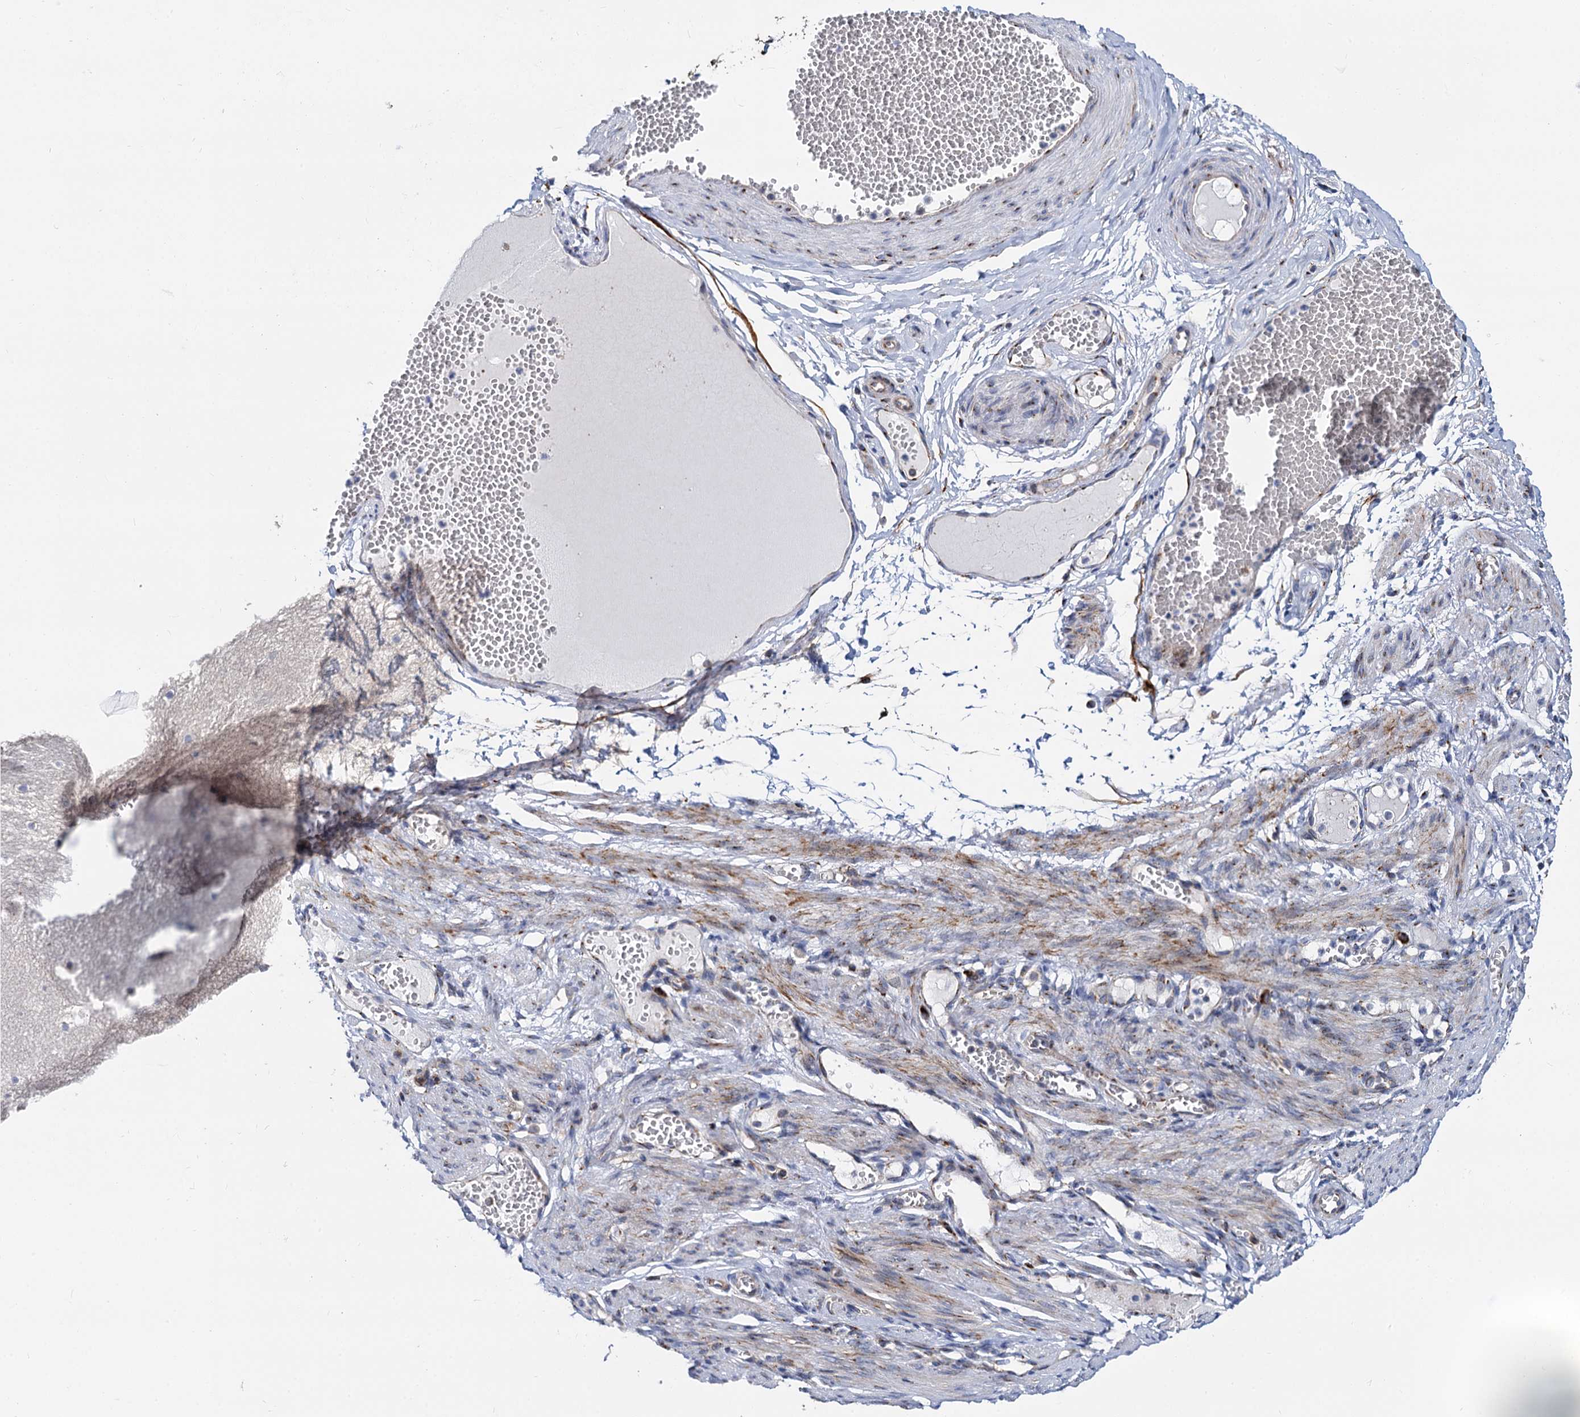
{"staining": {"intensity": "negative", "quantity": "none", "location": "none"}, "tissue": "adipose tissue", "cell_type": "Adipocytes", "image_type": "normal", "snomed": [{"axis": "morphology", "description": "Normal tissue, NOS"}, {"axis": "topography", "description": "Smooth muscle"}, {"axis": "topography", "description": "Peripheral nerve tissue"}], "caption": "Photomicrograph shows no significant protein positivity in adipocytes of benign adipose tissue. (Immunohistochemistry (ihc), brightfield microscopy, high magnification).", "gene": "SUPT20H", "patient": {"sex": "female", "age": 39}}